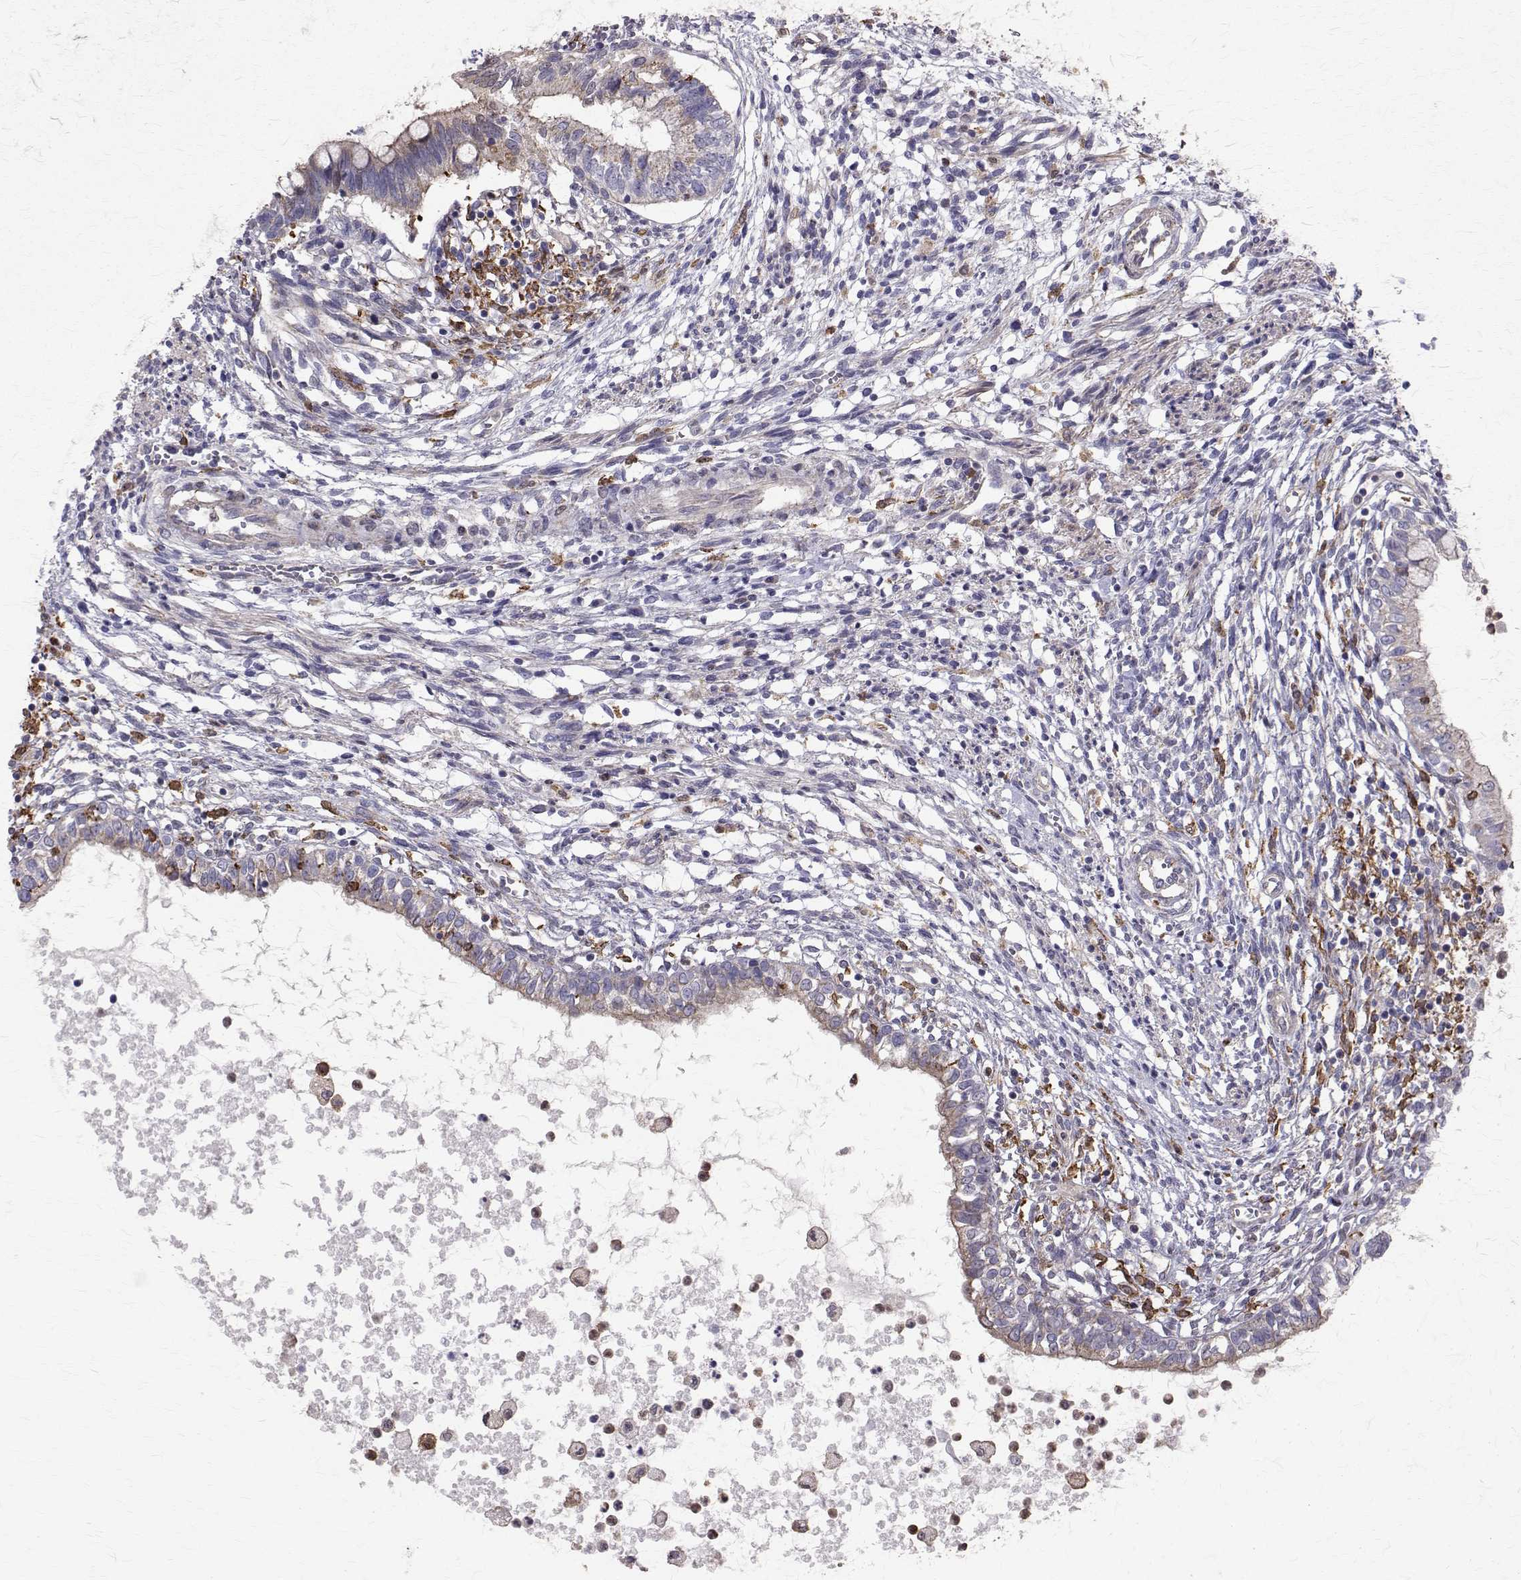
{"staining": {"intensity": "weak", "quantity": "<25%", "location": "cytoplasmic/membranous"}, "tissue": "testis cancer", "cell_type": "Tumor cells", "image_type": "cancer", "snomed": [{"axis": "morphology", "description": "Carcinoma, Embryonal, NOS"}, {"axis": "topography", "description": "Testis"}], "caption": "DAB (3,3'-diaminobenzidine) immunohistochemical staining of testis cancer displays no significant staining in tumor cells.", "gene": "CCDC89", "patient": {"sex": "male", "age": 37}}